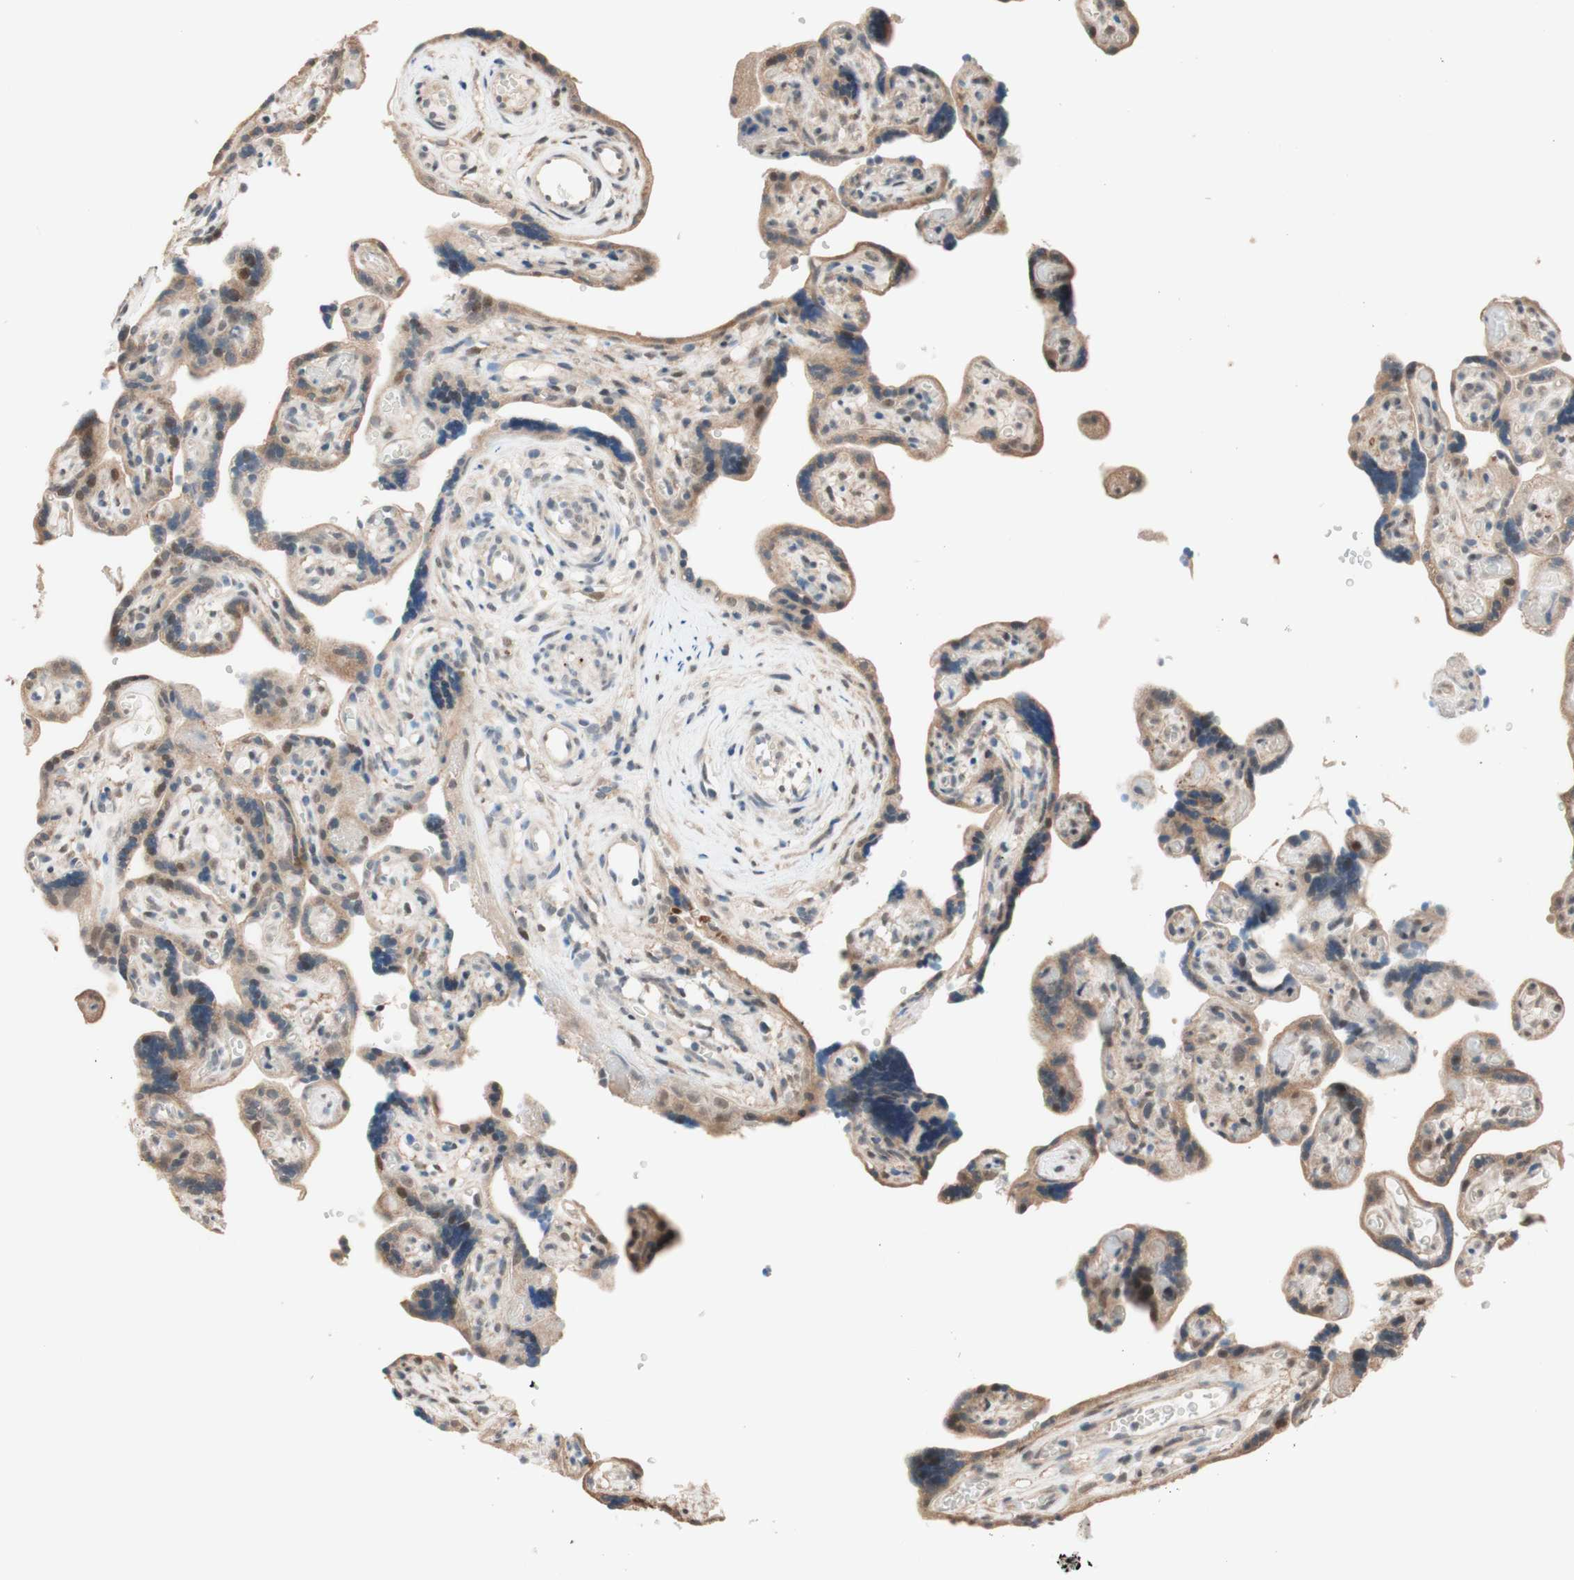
{"staining": {"intensity": "moderate", "quantity": ">75%", "location": "cytoplasmic/membranous"}, "tissue": "placenta", "cell_type": "Trophoblastic cells", "image_type": "normal", "snomed": [{"axis": "morphology", "description": "Normal tissue, NOS"}, {"axis": "topography", "description": "Placenta"}], "caption": "An image of human placenta stained for a protein shows moderate cytoplasmic/membranous brown staining in trophoblastic cells.", "gene": "CCNC", "patient": {"sex": "female", "age": 30}}